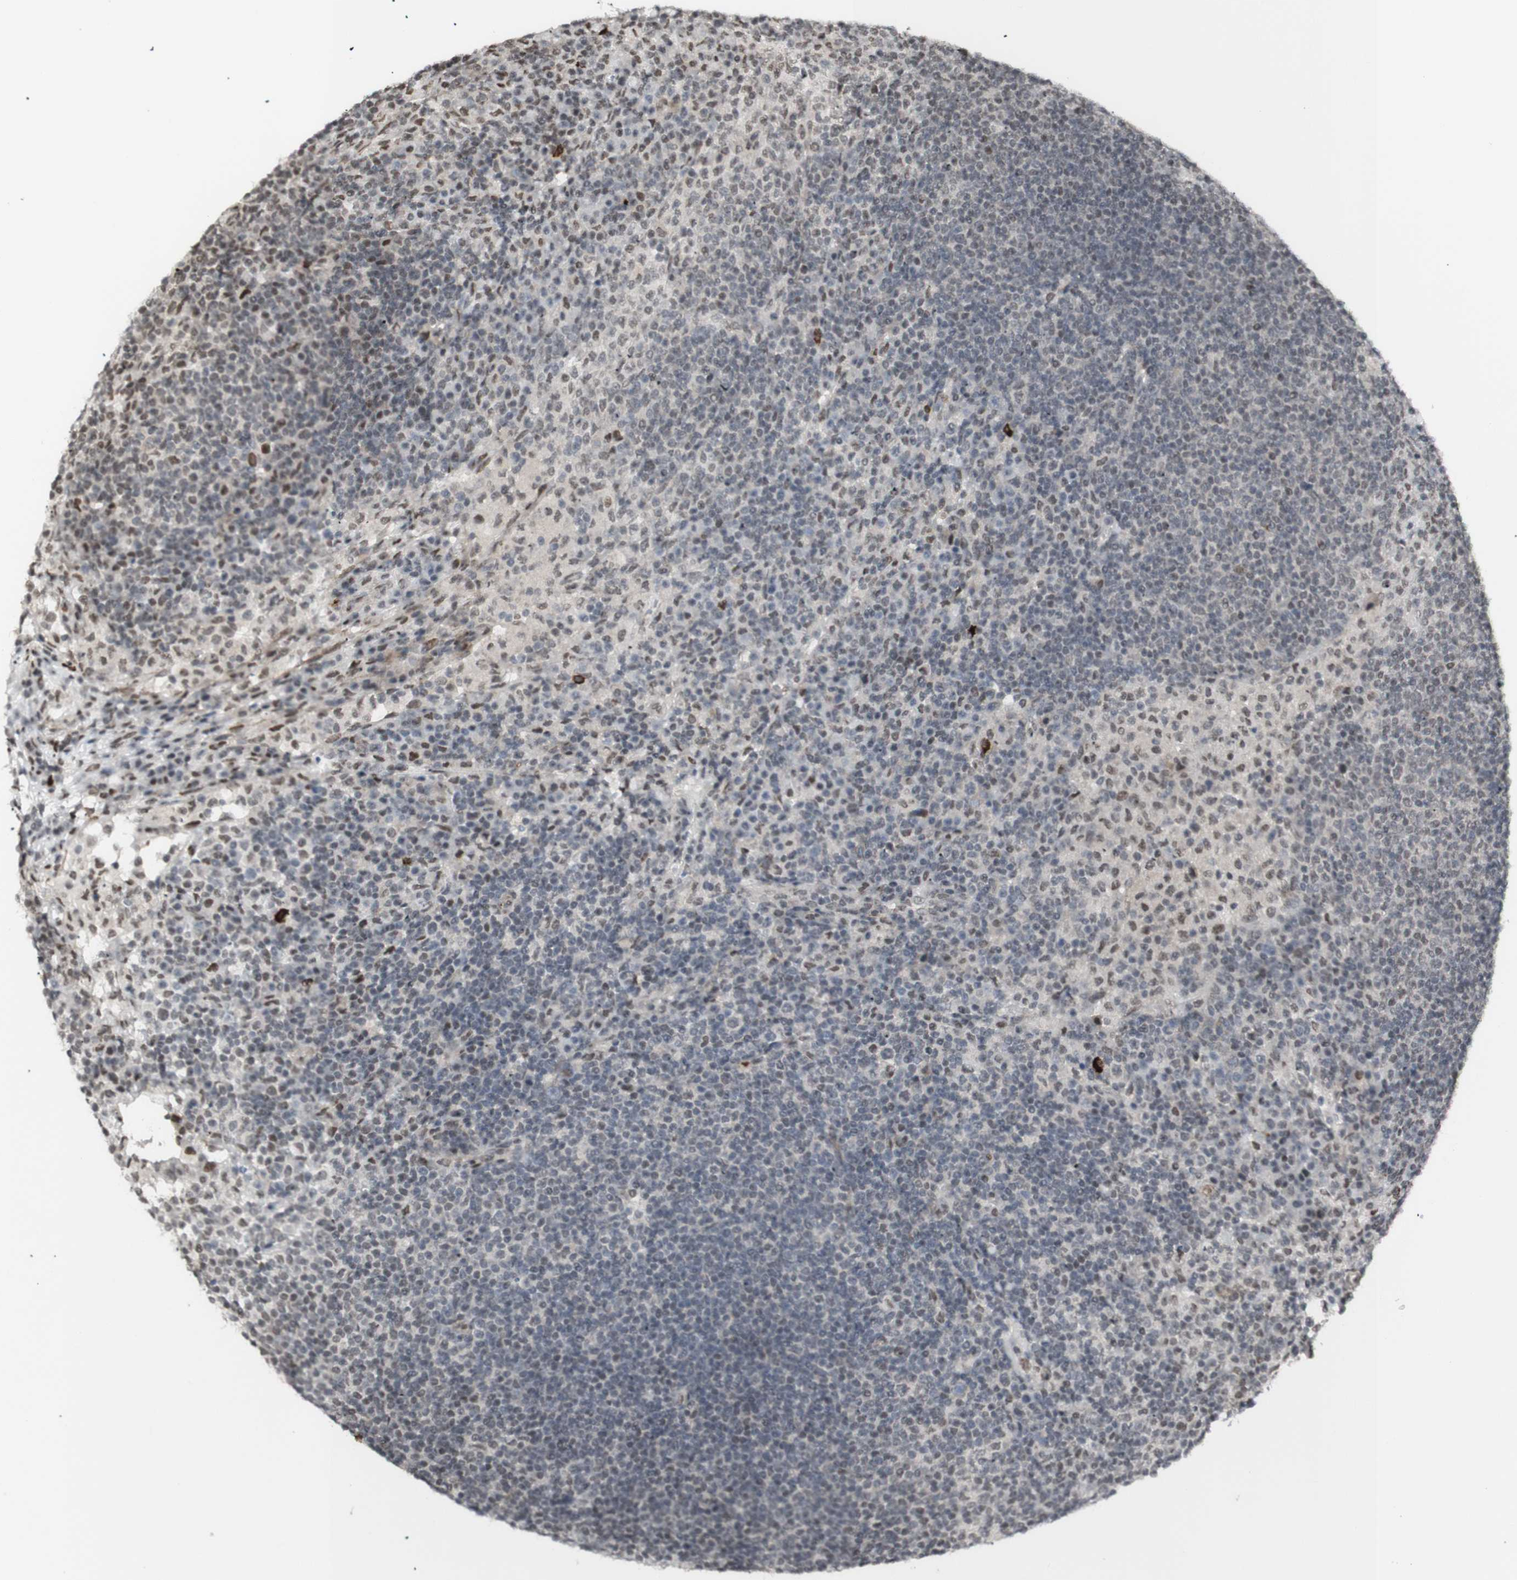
{"staining": {"intensity": "weak", "quantity": "25%-75%", "location": "nuclear"}, "tissue": "lymph node", "cell_type": "Germinal center cells", "image_type": "normal", "snomed": [{"axis": "morphology", "description": "Normal tissue, NOS"}, {"axis": "topography", "description": "Lymph node"}], "caption": "Protein staining by immunohistochemistry (IHC) exhibits weak nuclear staining in about 25%-75% of germinal center cells in unremarkable lymph node. The staining is performed using DAB brown chromogen to label protein expression. The nuclei are counter-stained blue using hematoxylin.", "gene": "ZMYM6", "patient": {"sex": "female", "age": 53}}